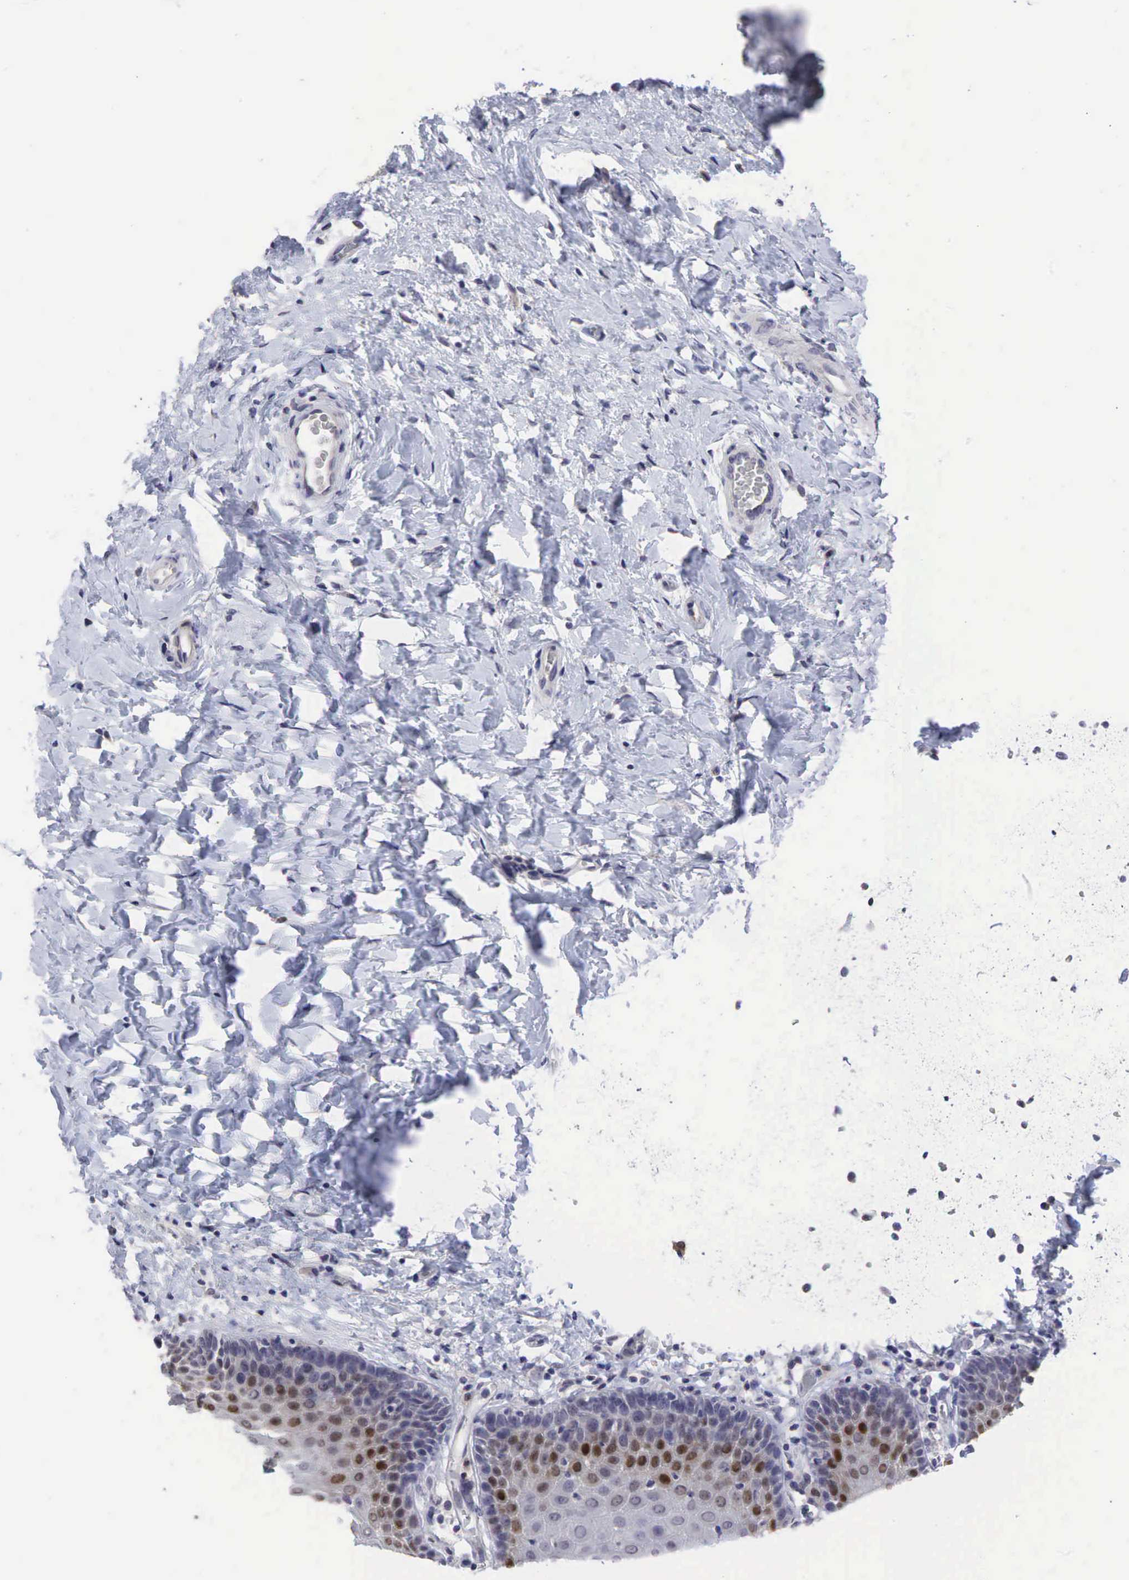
{"staining": {"intensity": "negative", "quantity": "none", "location": "none"}, "tissue": "cervix", "cell_type": "Glandular cells", "image_type": "normal", "snomed": [{"axis": "morphology", "description": "Normal tissue, NOS"}, {"axis": "topography", "description": "Cervix"}], "caption": "Human cervix stained for a protein using IHC displays no positivity in glandular cells.", "gene": "CCND1", "patient": {"sex": "female", "age": 53}}